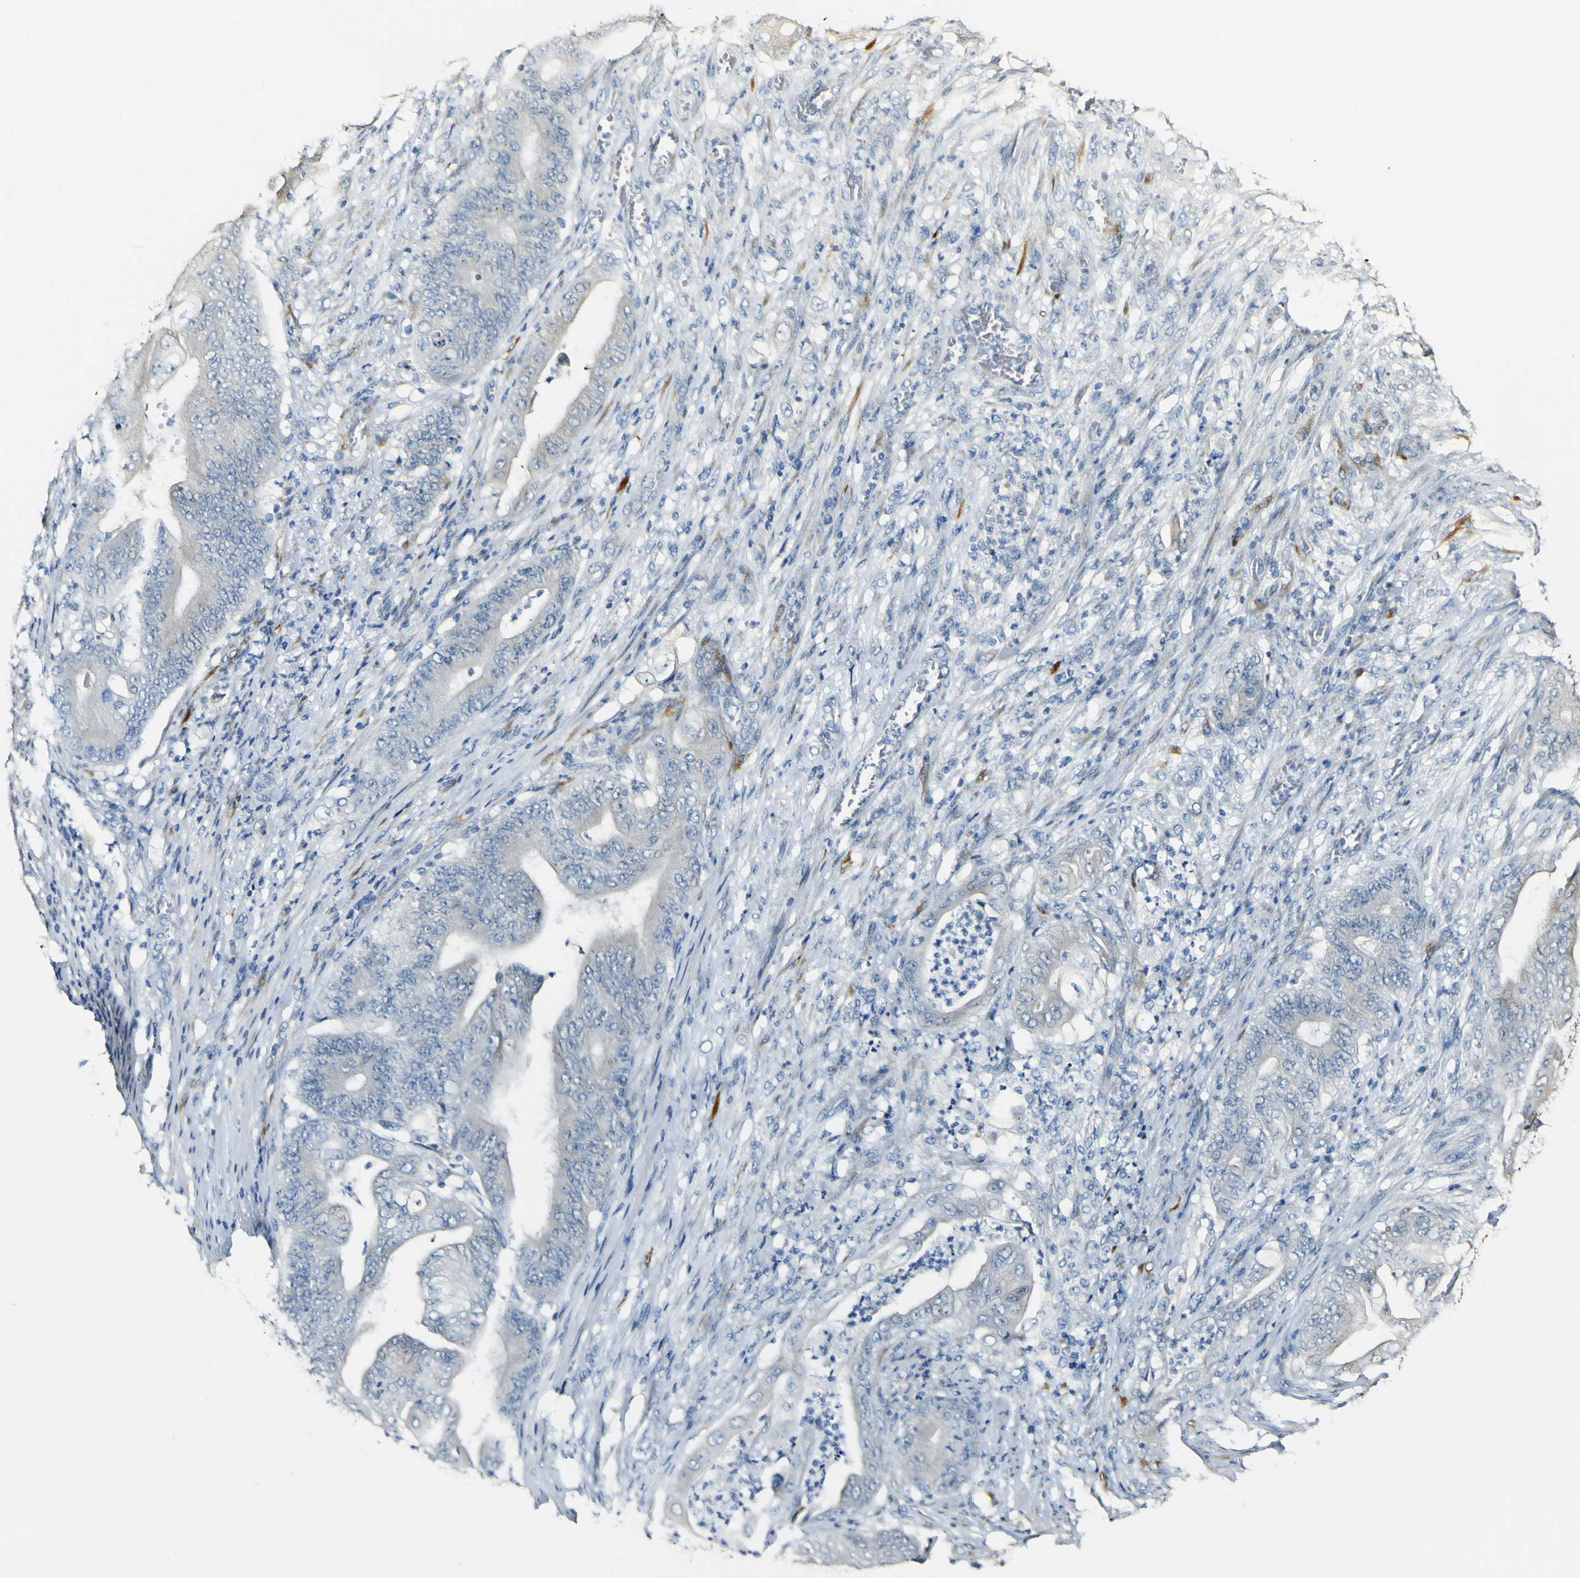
{"staining": {"intensity": "negative", "quantity": "none", "location": "none"}, "tissue": "stomach cancer", "cell_type": "Tumor cells", "image_type": "cancer", "snomed": [{"axis": "morphology", "description": "Adenocarcinoma, NOS"}, {"axis": "topography", "description": "Stomach"}], "caption": "A high-resolution histopathology image shows IHC staining of adenocarcinoma (stomach), which demonstrates no significant staining in tumor cells. (Stains: DAB (3,3'-diaminobenzidine) immunohistochemistry with hematoxylin counter stain, Microscopy: brightfield microscopy at high magnification).", "gene": "FMO3", "patient": {"sex": "female", "age": 73}}